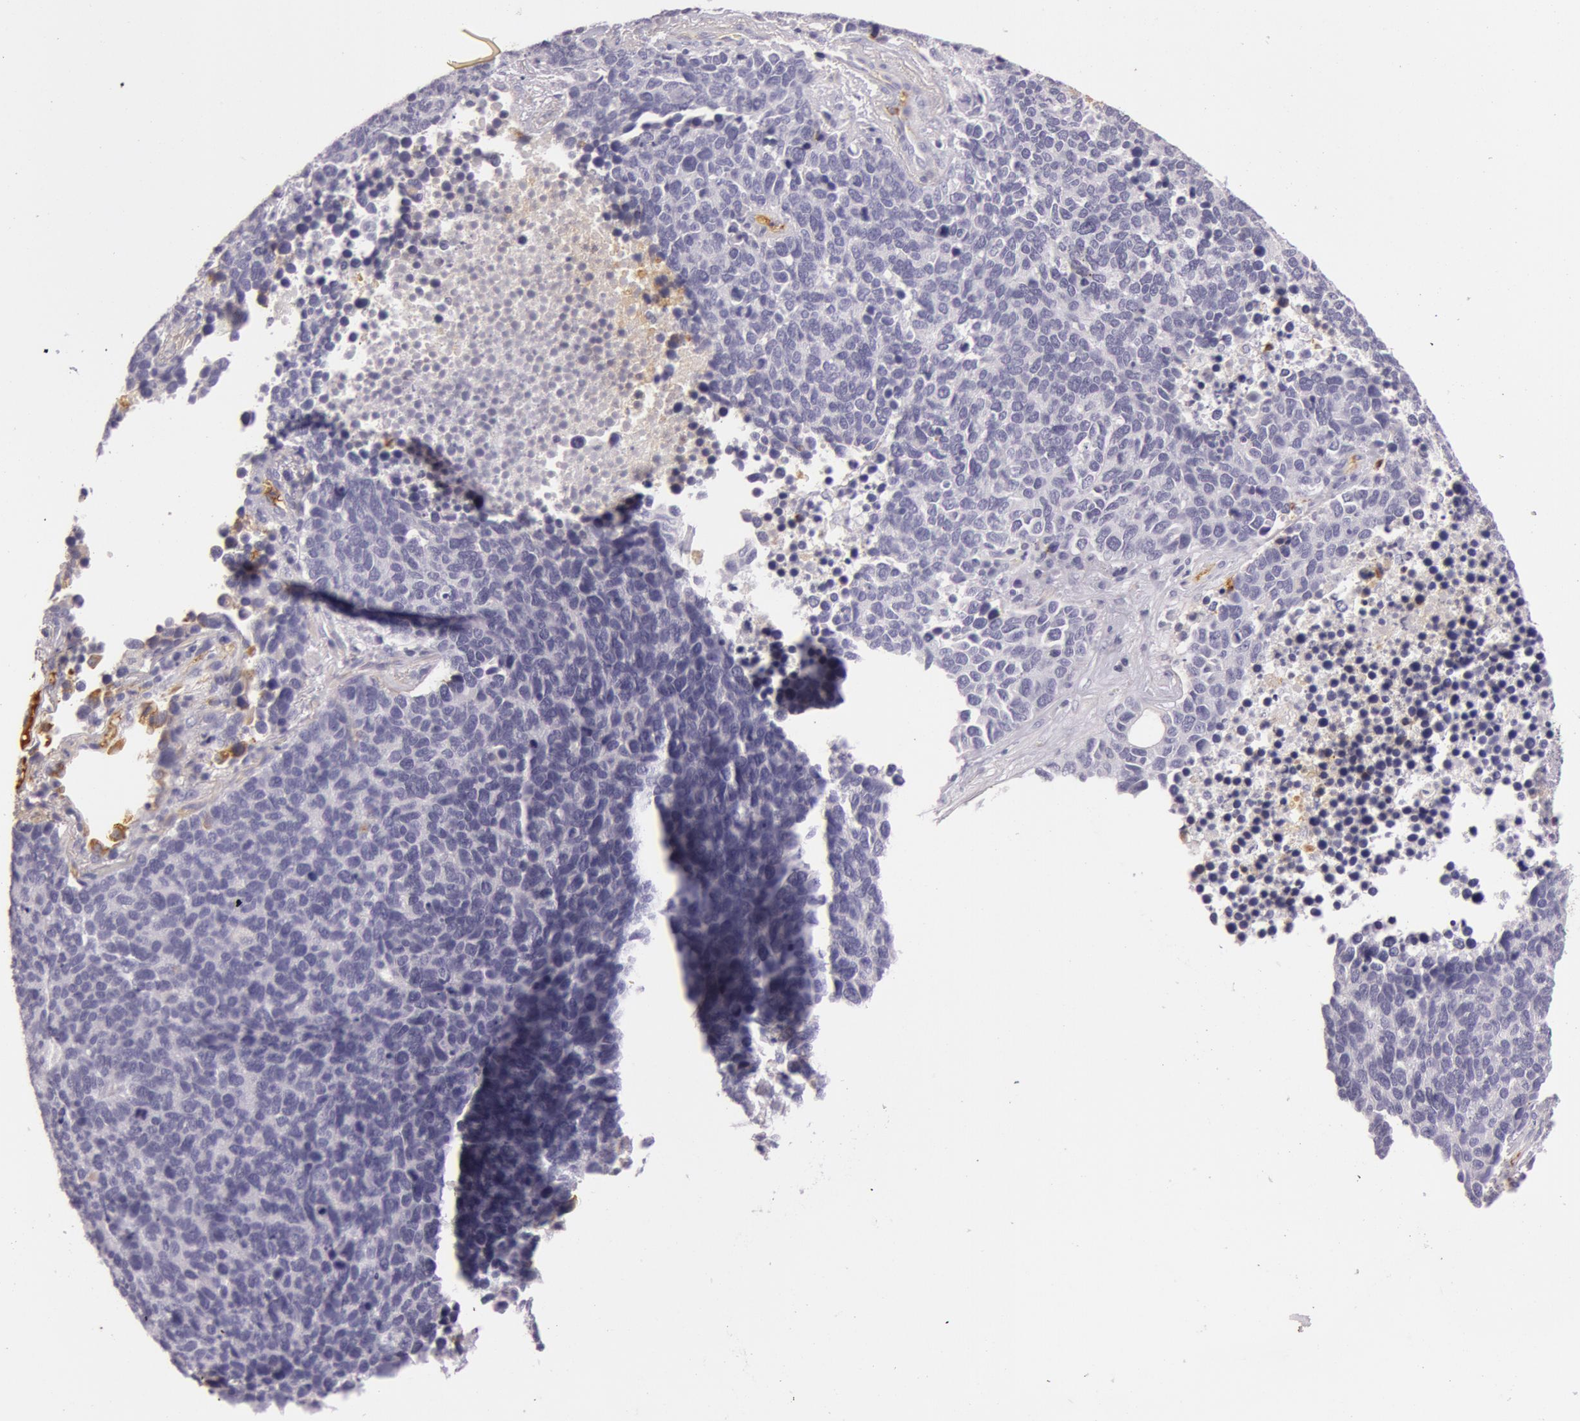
{"staining": {"intensity": "negative", "quantity": "none", "location": "none"}, "tissue": "lung cancer", "cell_type": "Tumor cells", "image_type": "cancer", "snomed": [{"axis": "morphology", "description": "Neoplasm, malignant, NOS"}, {"axis": "topography", "description": "Lung"}], "caption": "Tumor cells are negative for protein expression in human lung malignant neoplasm. (Stains: DAB (3,3'-diaminobenzidine) immunohistochemistry (IHC) with hematoxylin counter stain, Microscopy: brightfield microscopy at high magnification).", "gene": "C4BPA", "patient": {"sex": "female", "age": 75}}